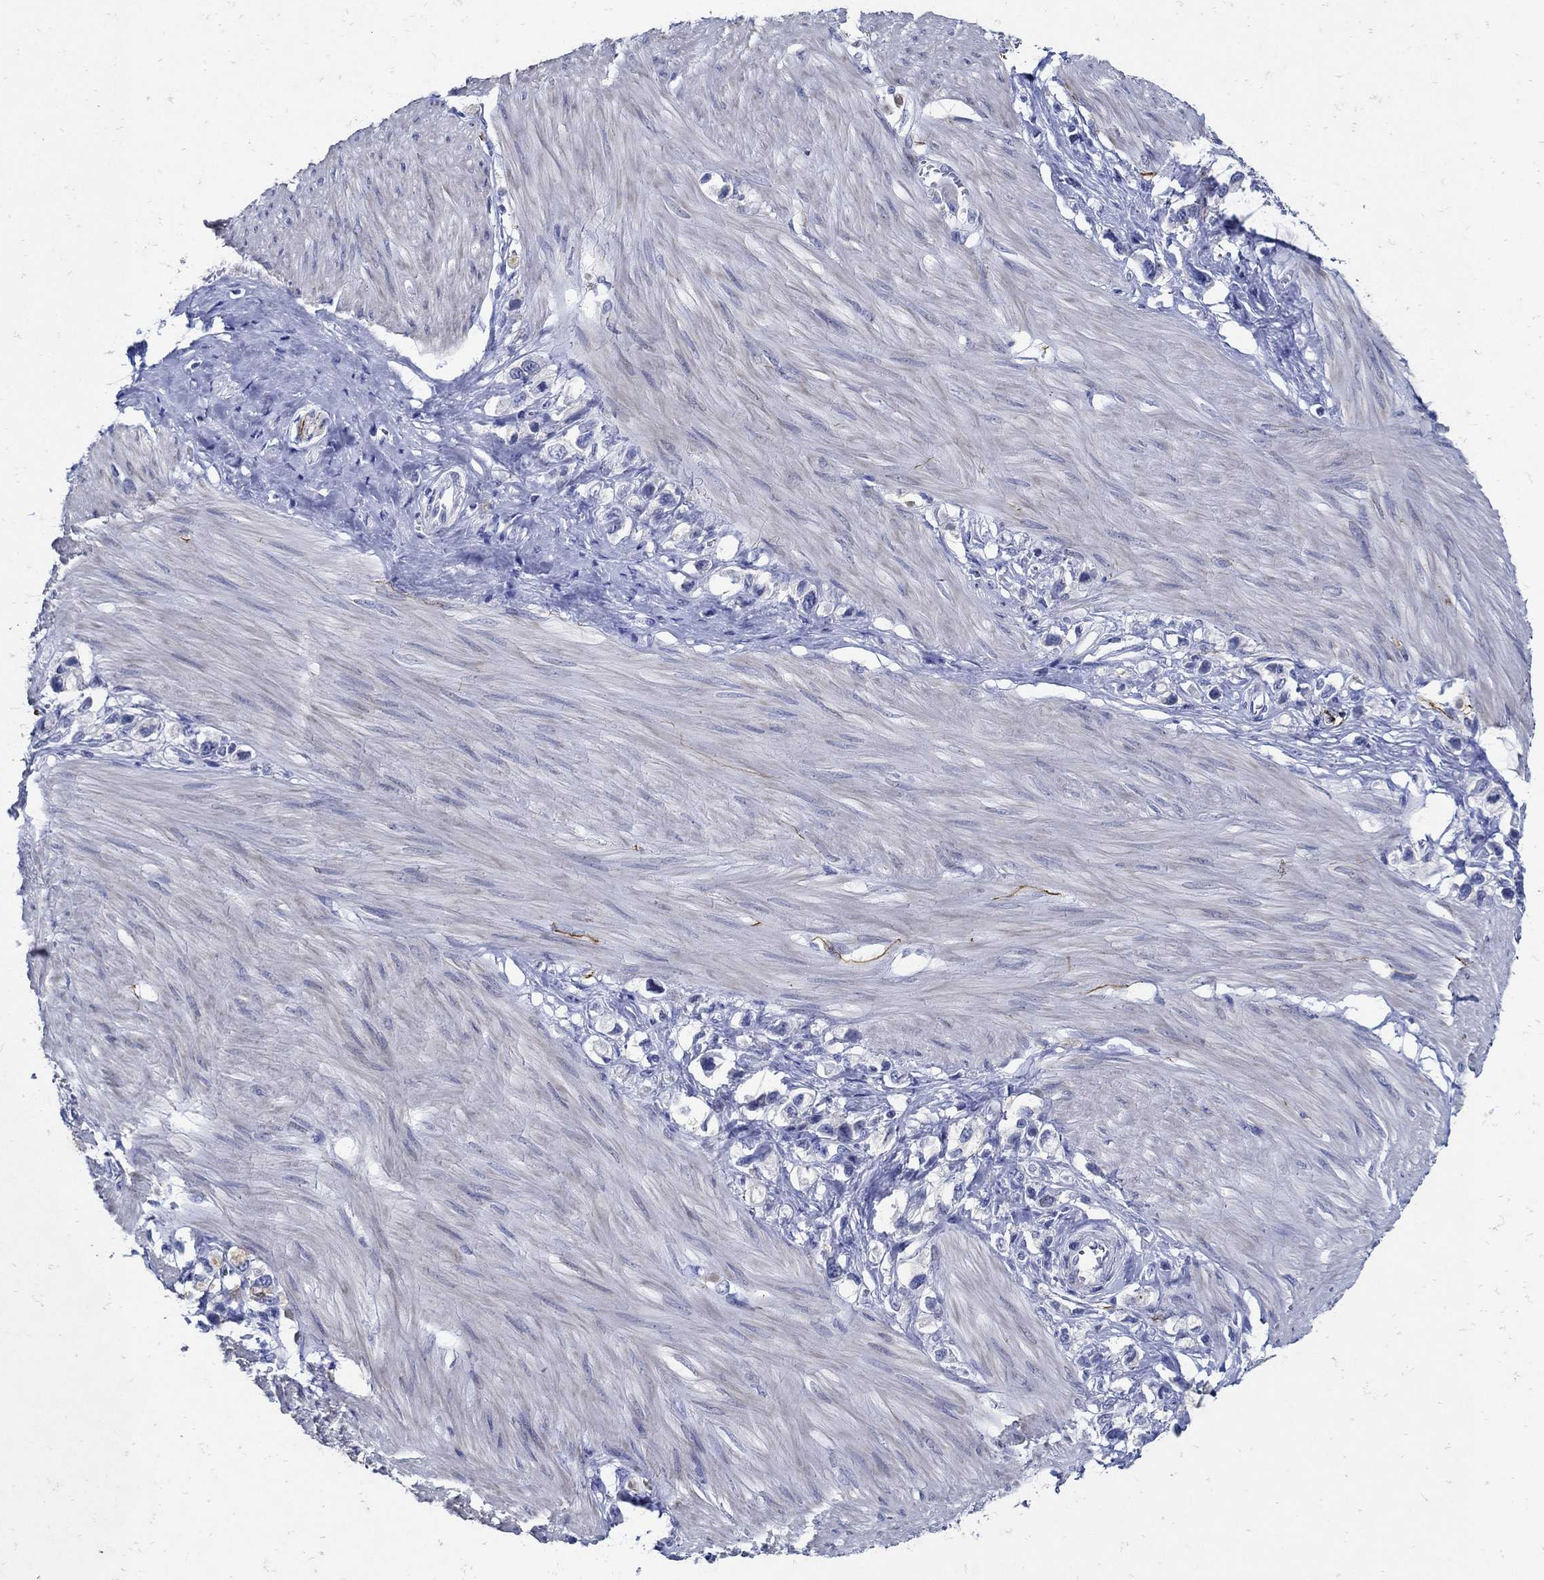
{"staining": {"intensity": "negative", "quantity": "none", "location": "none"}, "tissue": "stomach cancer", "cell_type": "Tumor cells", "image_type": "cancer", "snomed": [{"axis": "morphology", "description": "Normal tissue, NOS"}, {"axis": "morphology", "description": "Adenocarcinoma, NOS"}, {"axis": "morphology", "description": "Adenocarcinoma, High grade"}, {"axis": "topography", "description": "Stomach, upper"}, {"axis": "topography", "description": "Stomach"}], "caption": "Immunohistochemistry (IHC) micrograph of stomach cancer stained for a protein (brown), which exhibits no expression in tumor cells. (DAB (3,3'-diaminobenzidine) immunohistochemistry (IHC), high magnification).", "gene": "NOS1", "patient": {"sex": "female", "age": 65}}